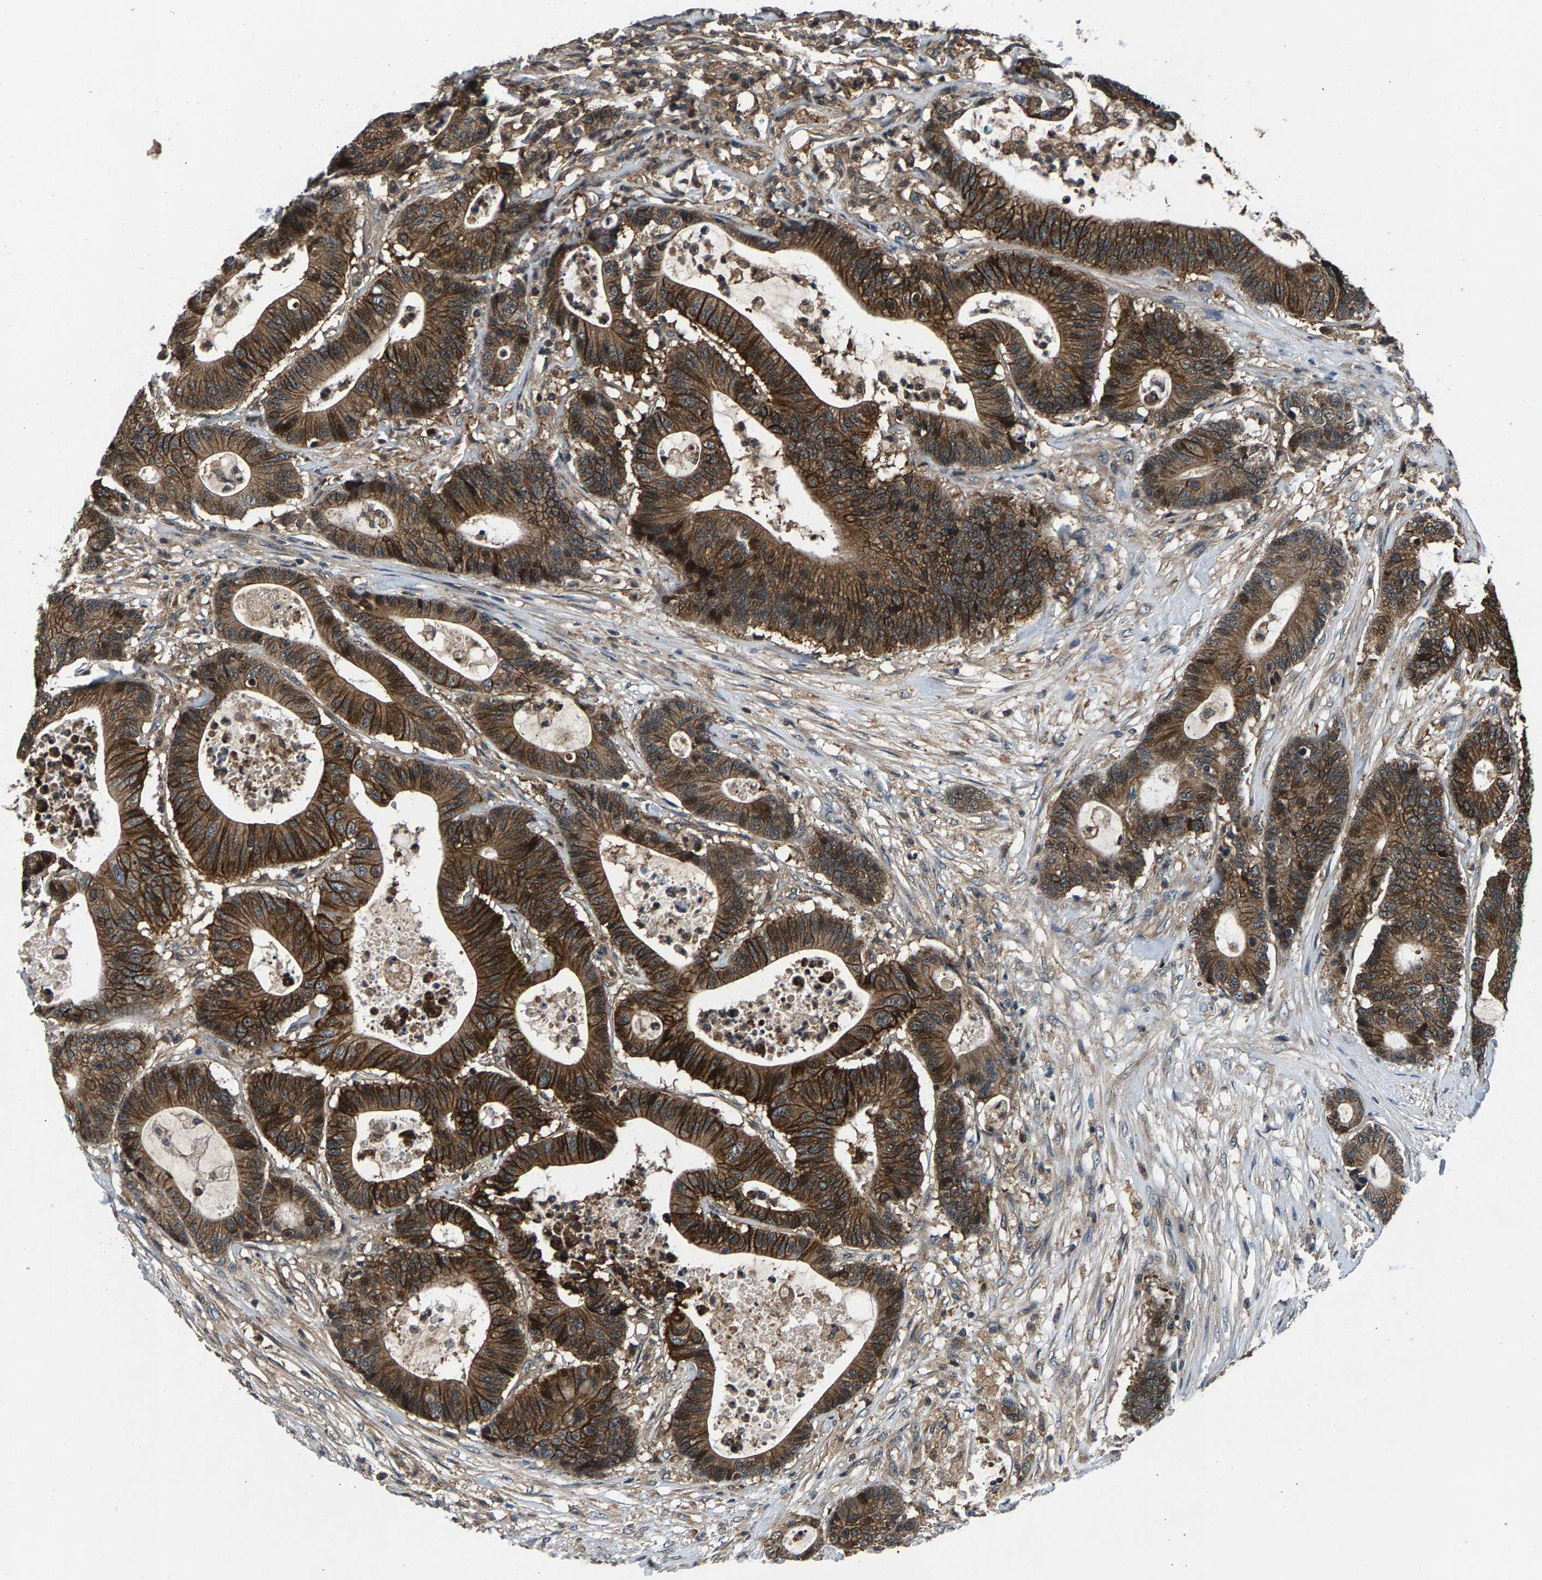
{"staining": {"intensity": "strong", "quantity": ">75%", "location": "cytoplasmic/membranous"}, "tissue": "colorectal cancer", "cell_type": "Tumor cells", "image_type": "cancer", "snomed": [{"axis": "morphology", "description": "Adenocarcinoma, NOS"}, {"axis": "topography", "description": "Colon"}], "caption": "Adenocarcinoma (colorectal) stained with a protein marker displays strong staining in tumor cells.", "gene": "FAM78A", "patient": {"sex": "female", "age": 84}}